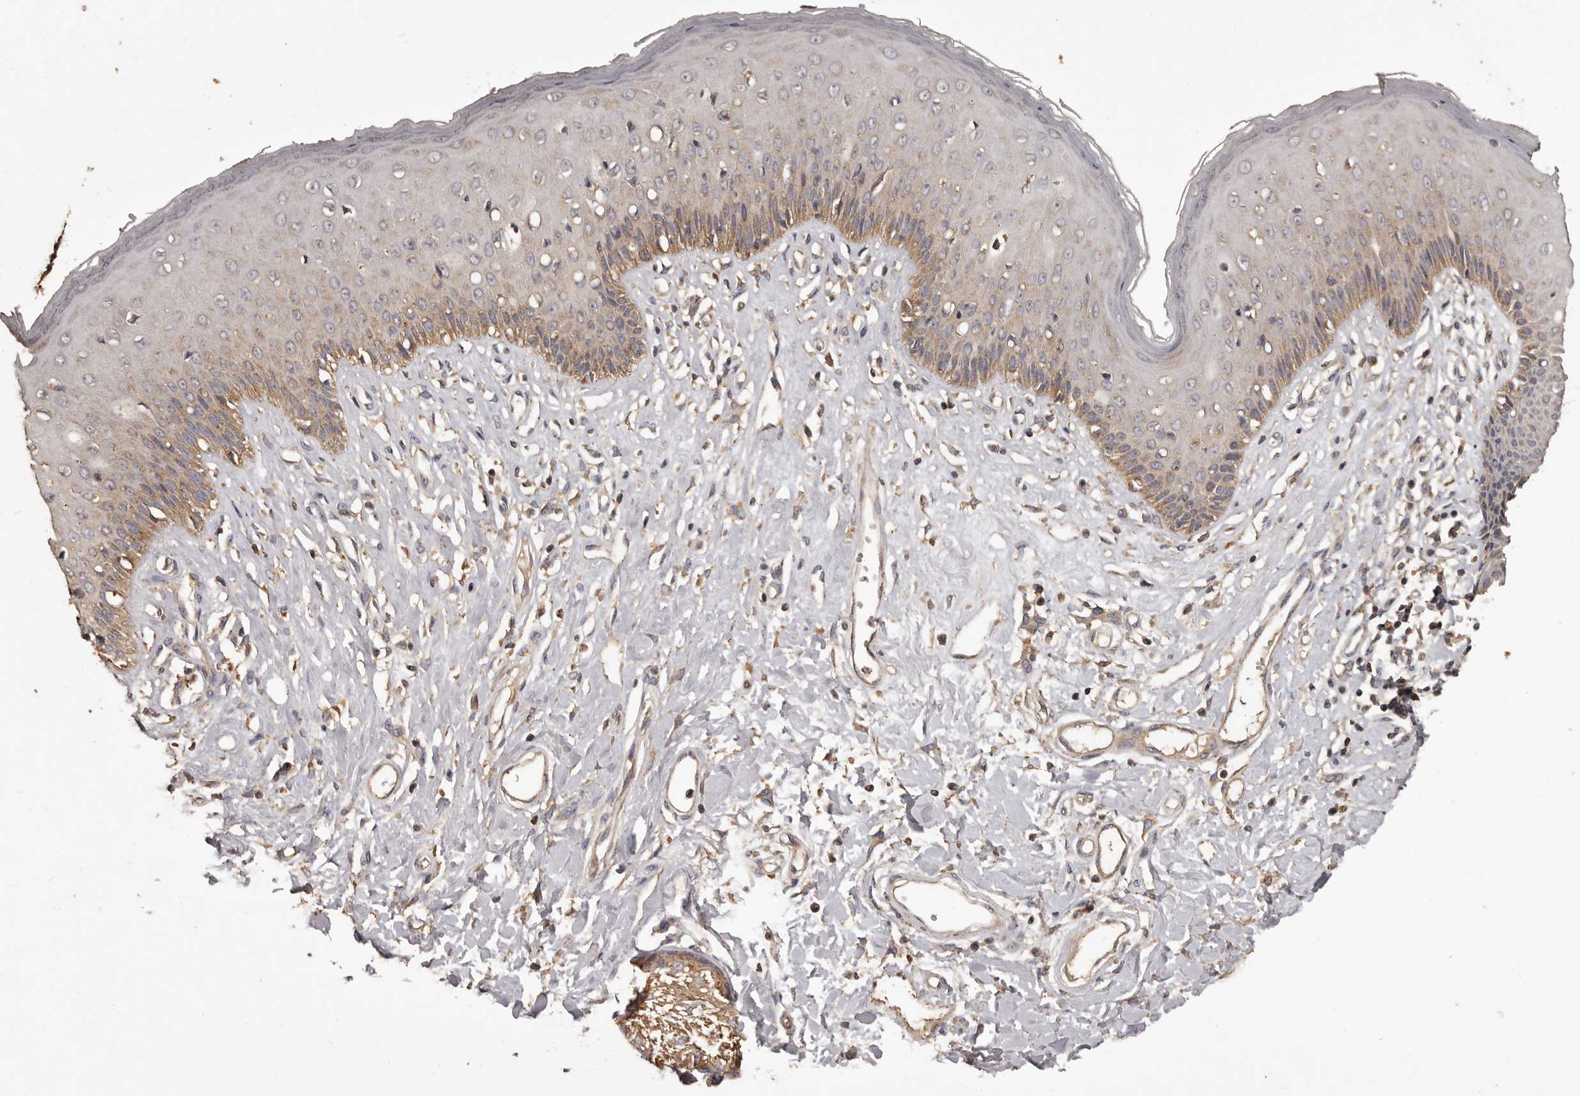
{"staining": {"intensity": "moderate", "quantity": "<25%", "location": "cytoplasmic/membranous"}, "tissue": "skin", "cell_type": "Epidermal cells", "image_type": "normal", "snomed": [{"axis": "morphology", "description": "Normal tissue, NOS"}, {"axis": "morphology", "description": "Squamous cell carcinoma, NOS"}, {"axis": "topography", "description": "Vulva"}], "caption": "Immunohistochemistry (IHC) image of unremarkable human skin stained for a protein (brown), which exhibits low levels of moderate cytoplasmic/membranous expression in approximately <25% of epidermal cells.", "gene": "MGAT5", "patient": {"sex": "female", "age": 85}}